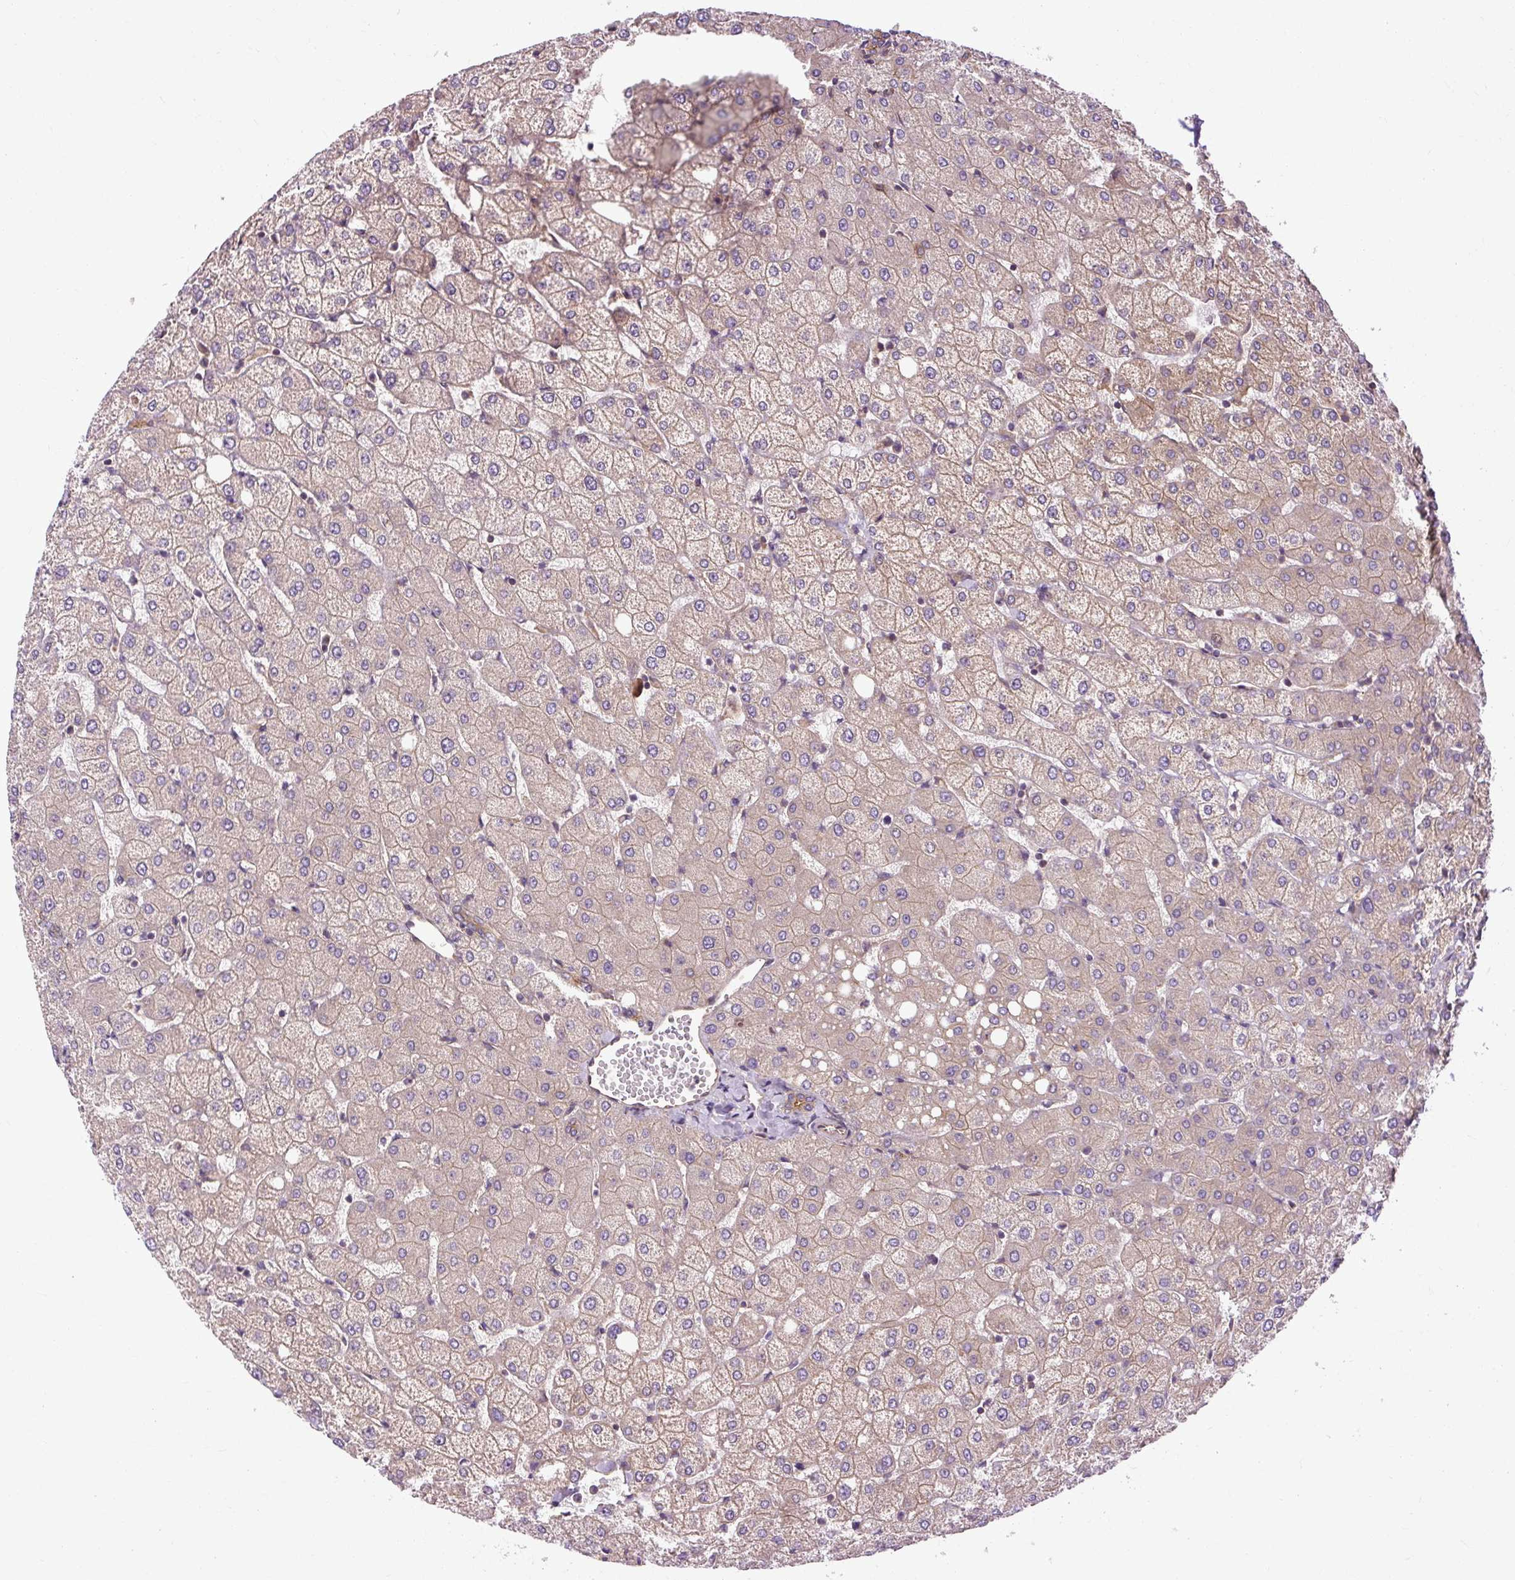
{"staining": {"intensity": "moderate", "quantity": ">75%", "location": "cytoplasmic/membranous"}, "tissue": "liver", "cell_type": "Cholangiocytes", "image_type": "normal", "snomed": [{"axis": "morphology", "description": "Normal tissue, NOS"}, {"axis": "topography", "description": "Liver"}], "caption": "This is an image of IHC staining of normal liver, which shows moderate staining in the cytoplasmic/membranous of cholangiocytes.", "gene": "CCDC93", "patient": {"sex": "female", "age": 54}}